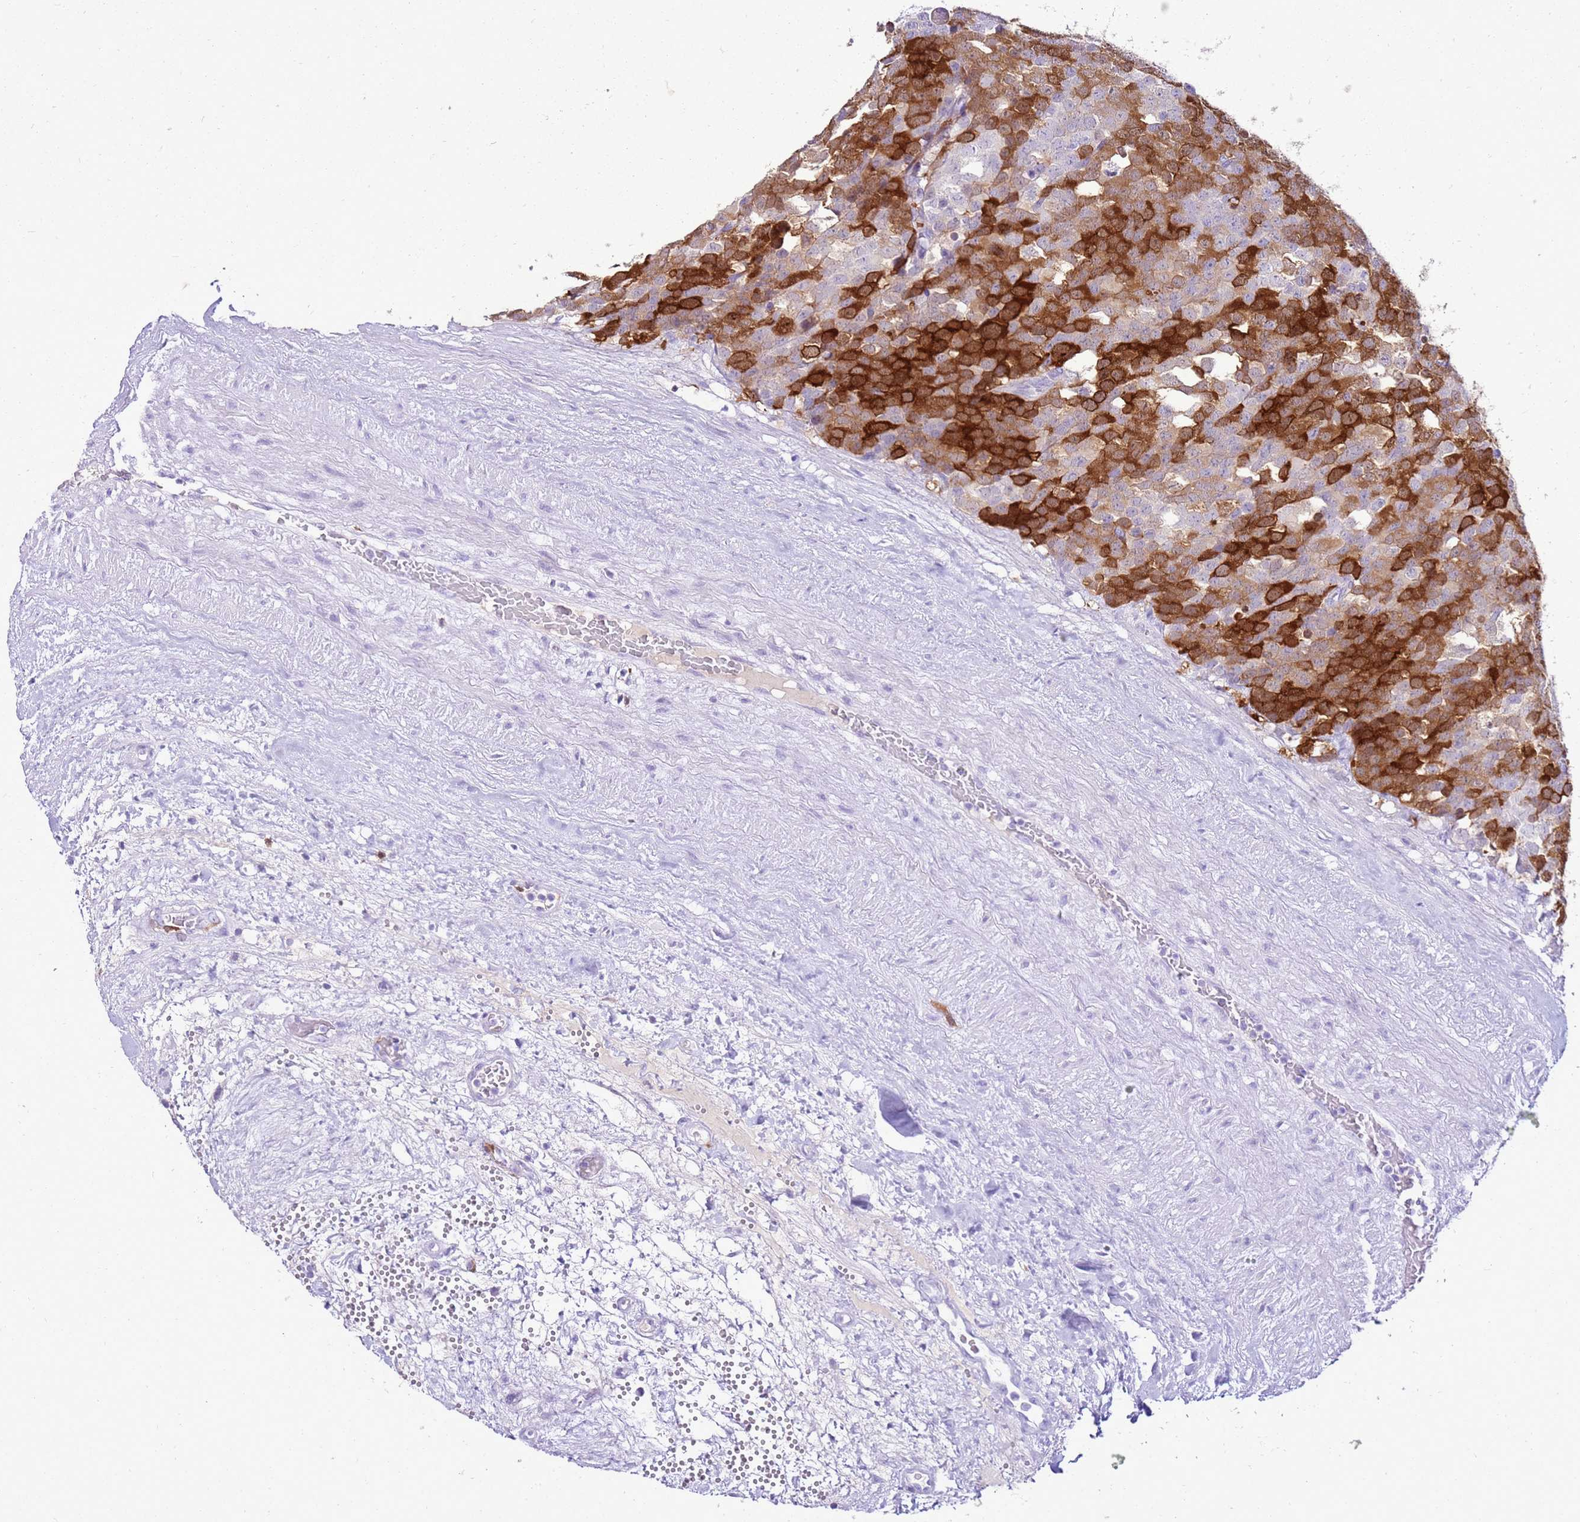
{"staining": {"intensity": "strong", "quantity": "25%-75%", "location": "cytoplasmic/membranous"}, "tissue": "testis cancer", "cell_type": "Tumor cells", "image_type": "cancer", "snomed": [{"axis": "morphology", "description": "Seminoma, NOS"}, {"axis": "topography", "description": "Testis"}], "caption": "Testis cancer (seminoma) was stained to show a protein in brown. There is high levels of strong cytoplasmic/membranous staining in approximately 25%-75% of tumor cells. (DAB = brown stain, brightfield microscopy at high magnification).", "gene": "SPC25", "patient": {"sex": "male", "age": 71}}